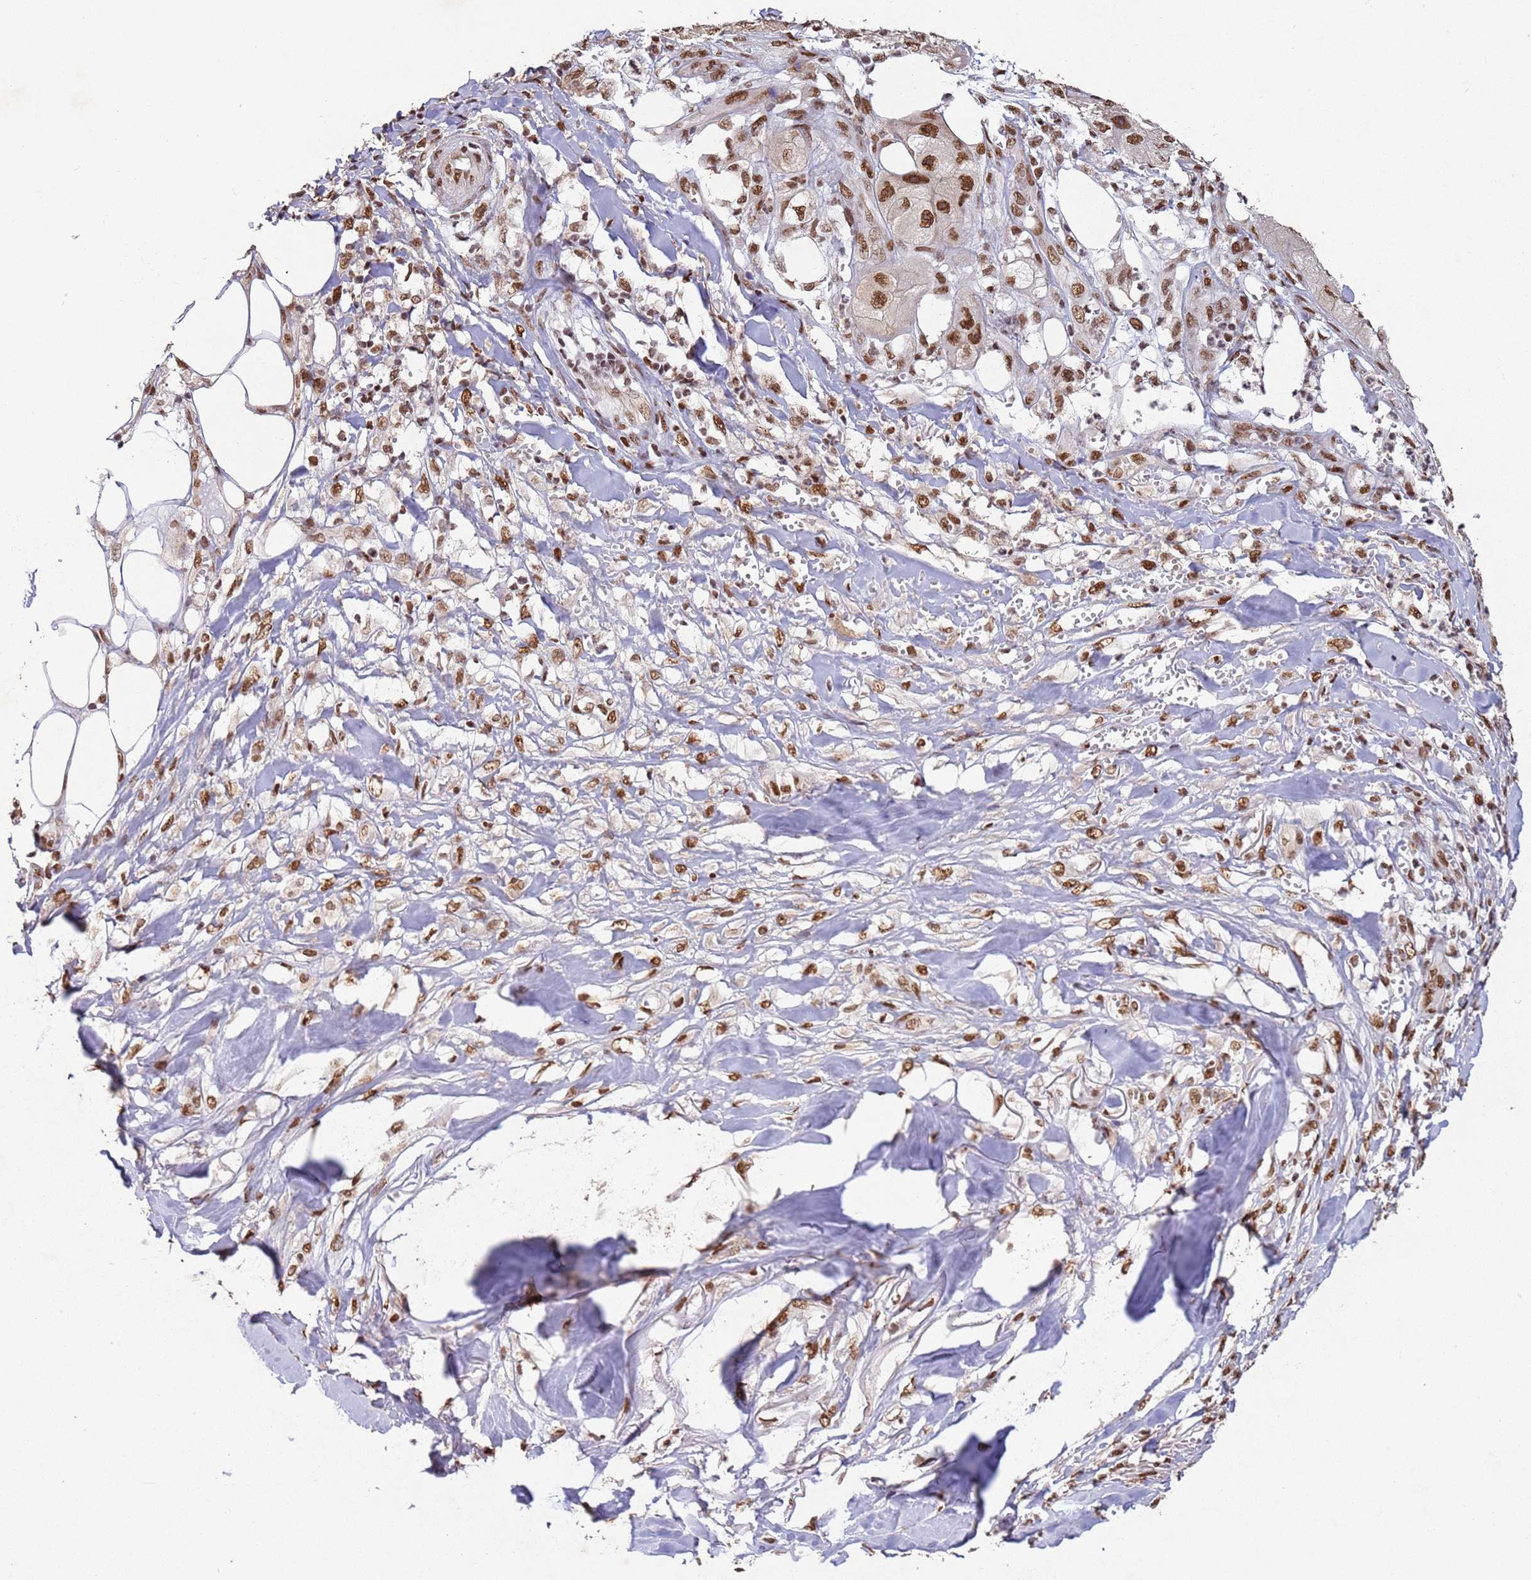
{"staining": {"intensity": "moderate", "quantity": ">75%", "location": "nuclear"}, "tissue": "skin cancer", "cell_type": "Tumor cells", "image_type": "cancer", "snomed": [{"axis": "morphology", "description": "Squamous cell carcinoma, NOS"}, {"axis": "topography", "description": "Skin"}, {"axis": "topography", "description": "Subcutis"}], "caption": "Protein expression analysis of human skin squamous cell carcinoma reveals moderate nuclear staining in approximately >75% of tumor cells. The staining was performed using DAB (3,3'-diaminobenzidine), with brown indicating positive protein expression. Nuclei are stained blue with hematoxylin.", "gene": "ESF1", "patient": {"sex": "male", "age": 73}}